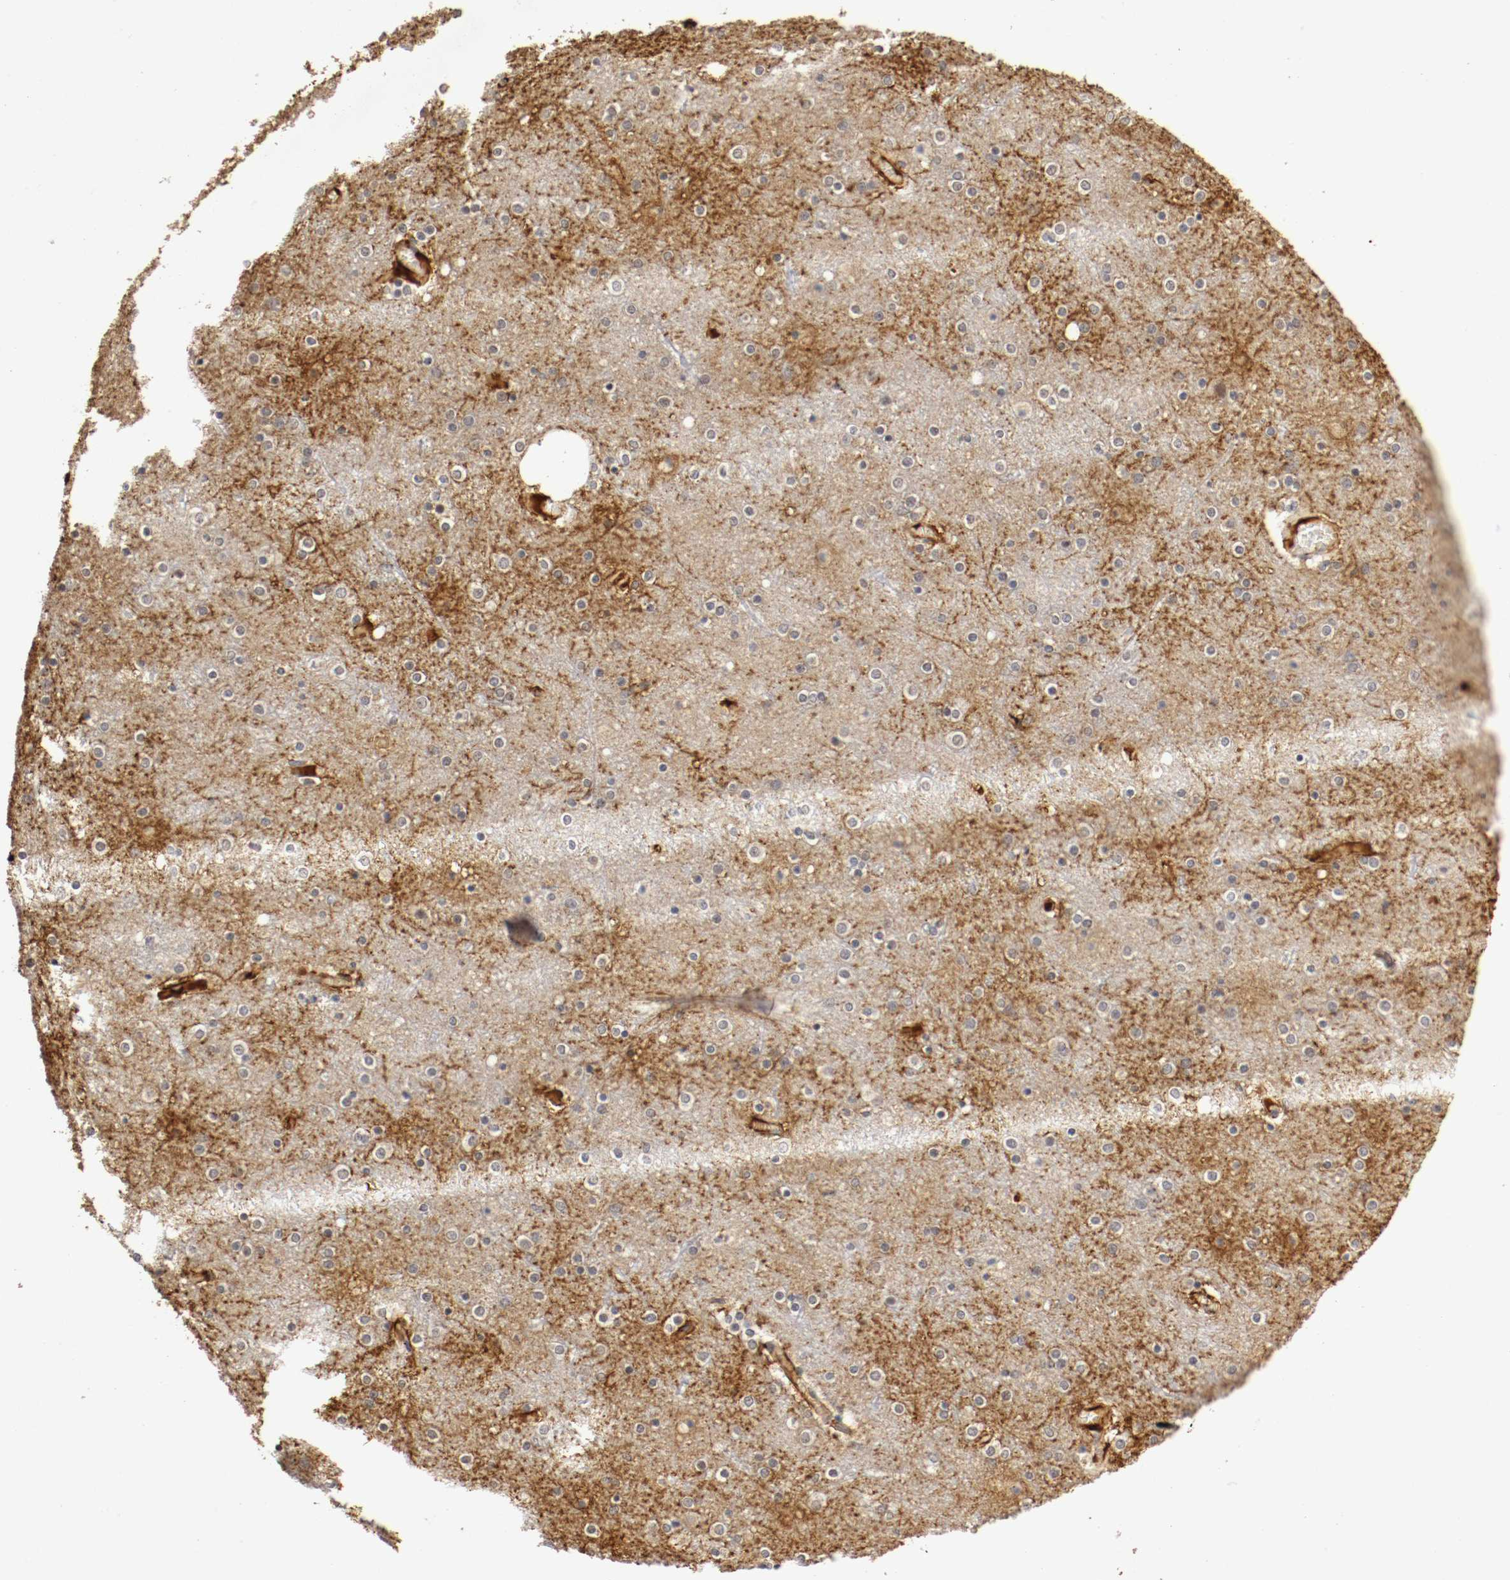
{"staining": {"intensity": "moderate", "quantity": ">75%", "location": "cytoplasmic/membranous"}, "tissue": "cerebral cortex", "cell_type": "Endothelial cells", "image_type": "normal", "snomed": [{"axis": "morphology", "description": "Normal tissue, NOS"}, {"axis": "topography", "description": "Cerebral cortex"}], "caption": "Normal cerebral cortex demonstrates moderate cytoplasmic/membranous expression in about >75% of endothelial cells, visualized by immunohistochemistry.", "gene": "TNFRSF1B", "patient": {"sex": "female", "age": 54}}